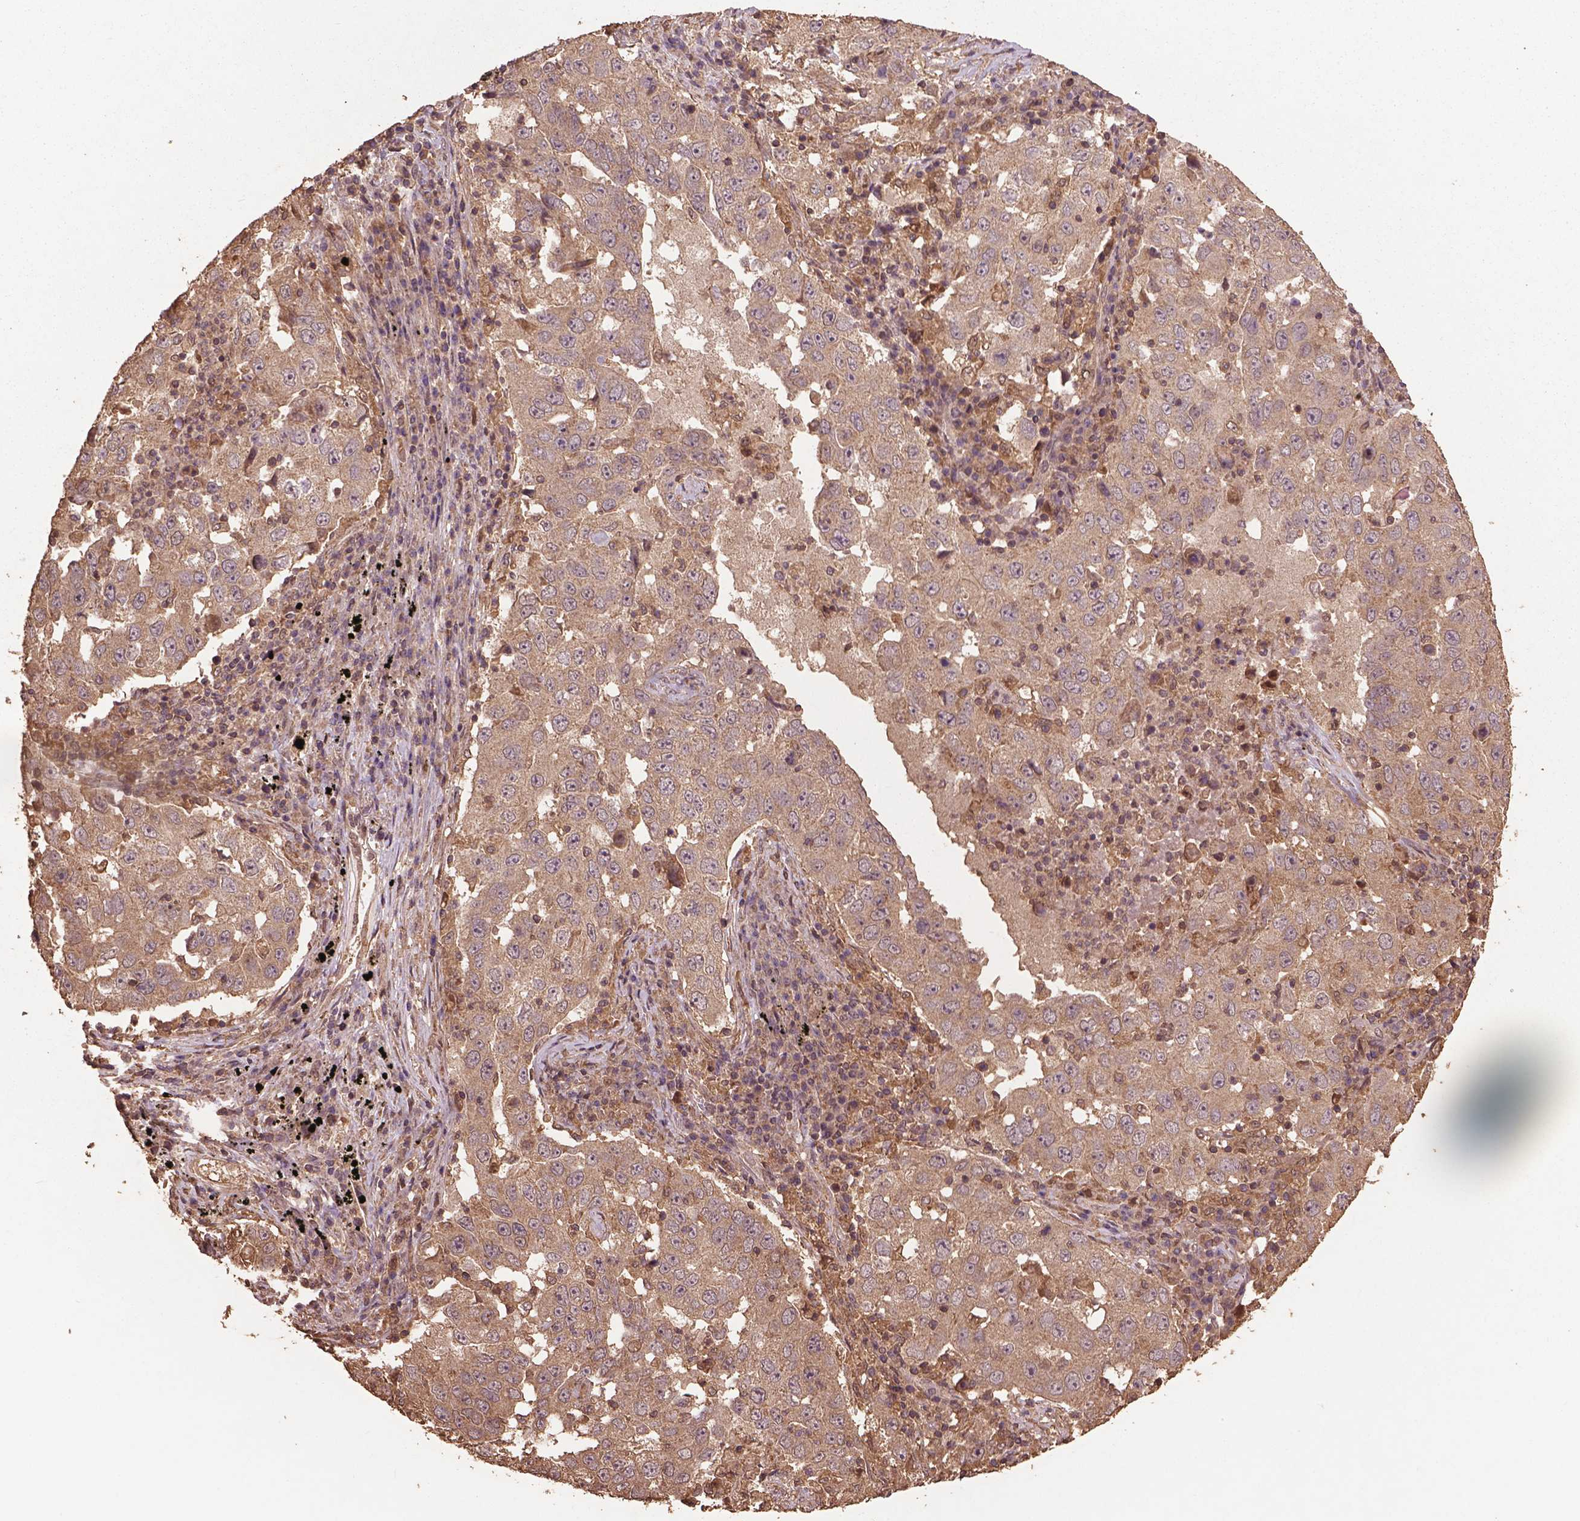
{"staining": {"intensity": "negative", "quantity": "none", "location": "none"}, "tissue": "lung cancer", "cell_type": "Tumor cells", "image_type": "cancer", "snomed": [{"axis": "morphology", "description": "Adenocarcinoma, NOS"}, {"axis": "topography", "description": "Lung"}], "caption": "A histopathology image of human lung adenocarcinoma is negative for staining in tumor cells.", "gene": "BABAM1", "patient": {"sex": "male", "age": 73}}